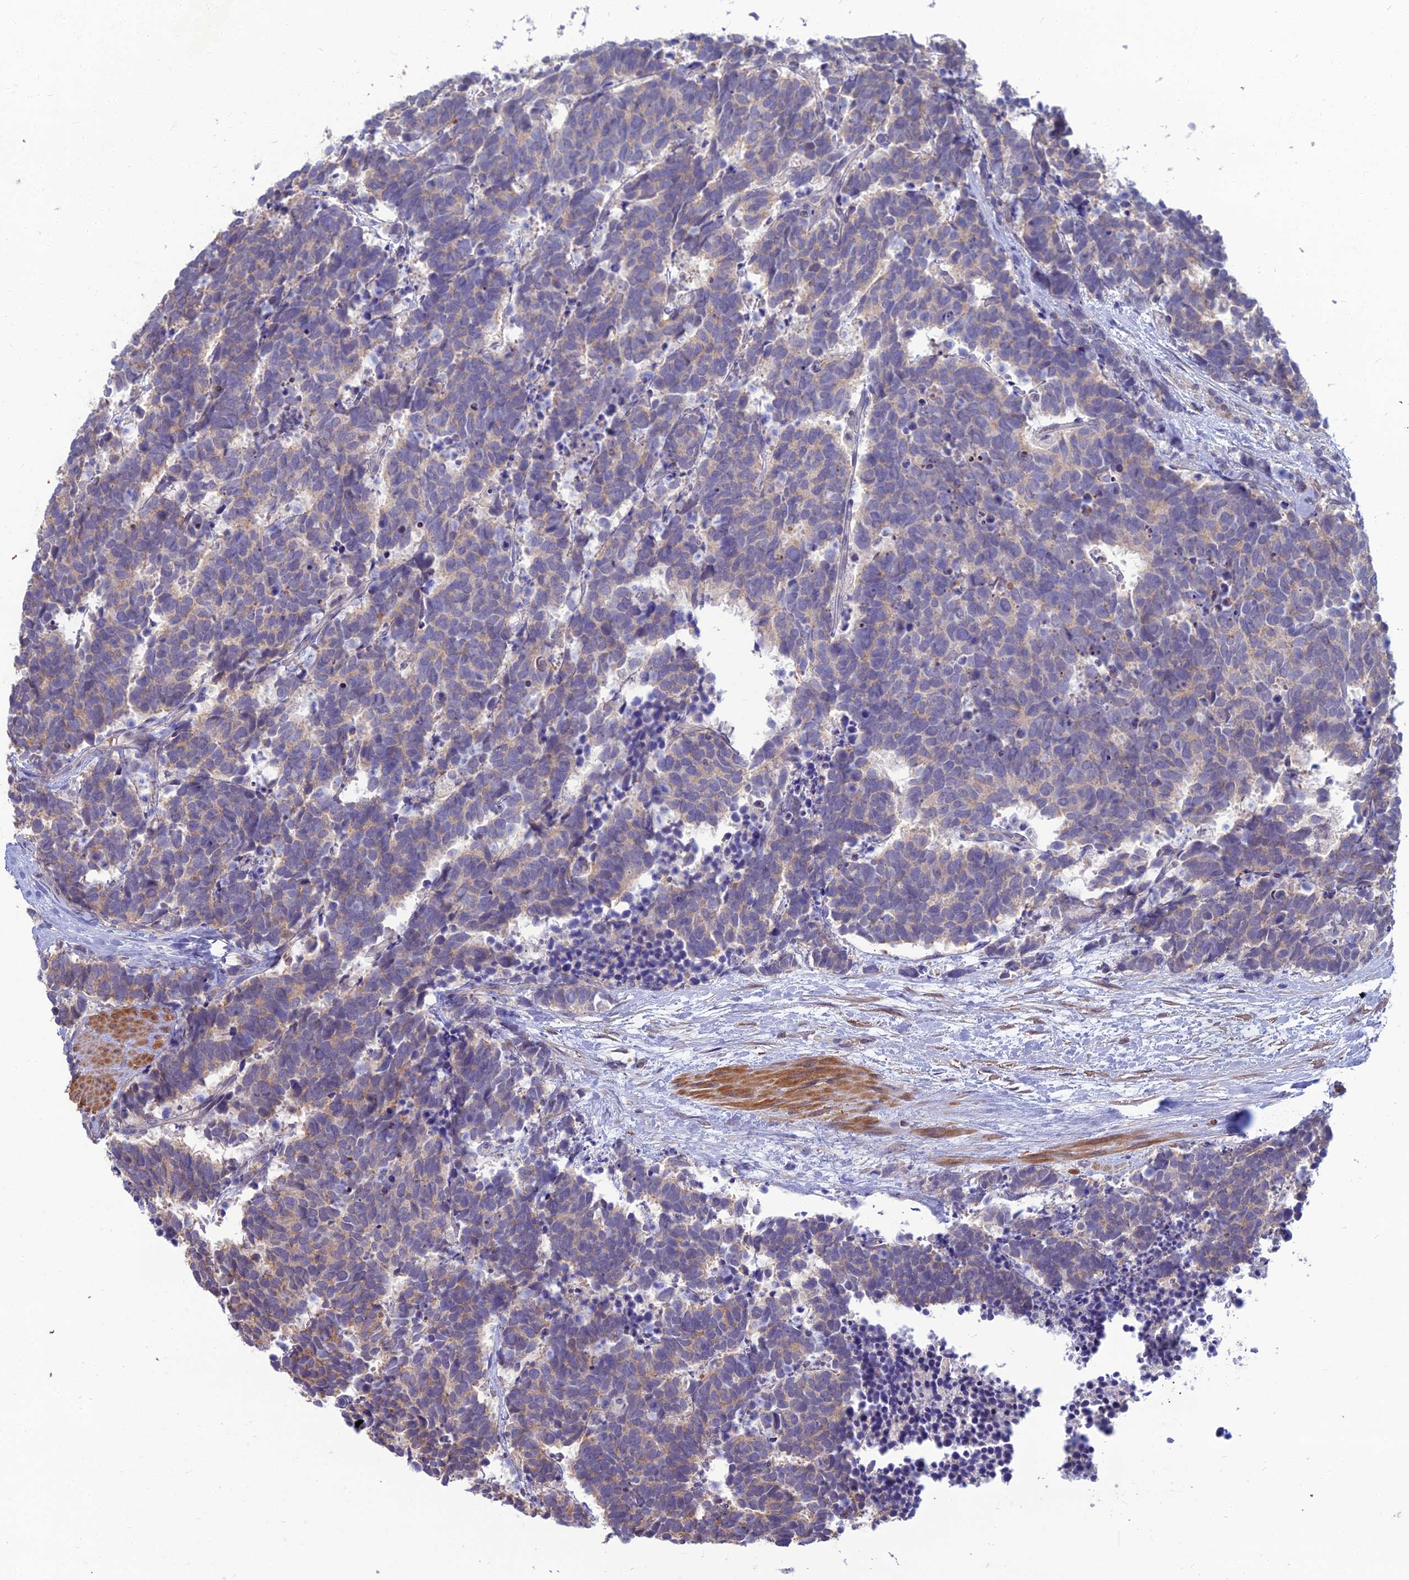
{"staining": {"intensity": "weak", "quantity": "25%-75%", "location": "cytoplasmic/membranous"}, "tissue": "carcinoid", "cell_type": "Tumor cells", "image_type": "cancer", "snomed": [{"axis": "morphology", "description": "Carcinoma, NOS"}, {"axis": "morphology", "description": "Carcinoid, malignant, NOS"}, {"axis": "topography", "description": "Prostate"}], "caption": "The immunohistochemical stain shows weak cytoplasmic/membranous positivity in tumor cells of carcinoid tissue. Using DAB (3,3'-diaminobenzidine) (brown) and hematoxylin (blue) stains, captured at high magnification using brightfield microscopy.", "gene": "OPA3", "patient": {"sex": "male", "age": 57}}